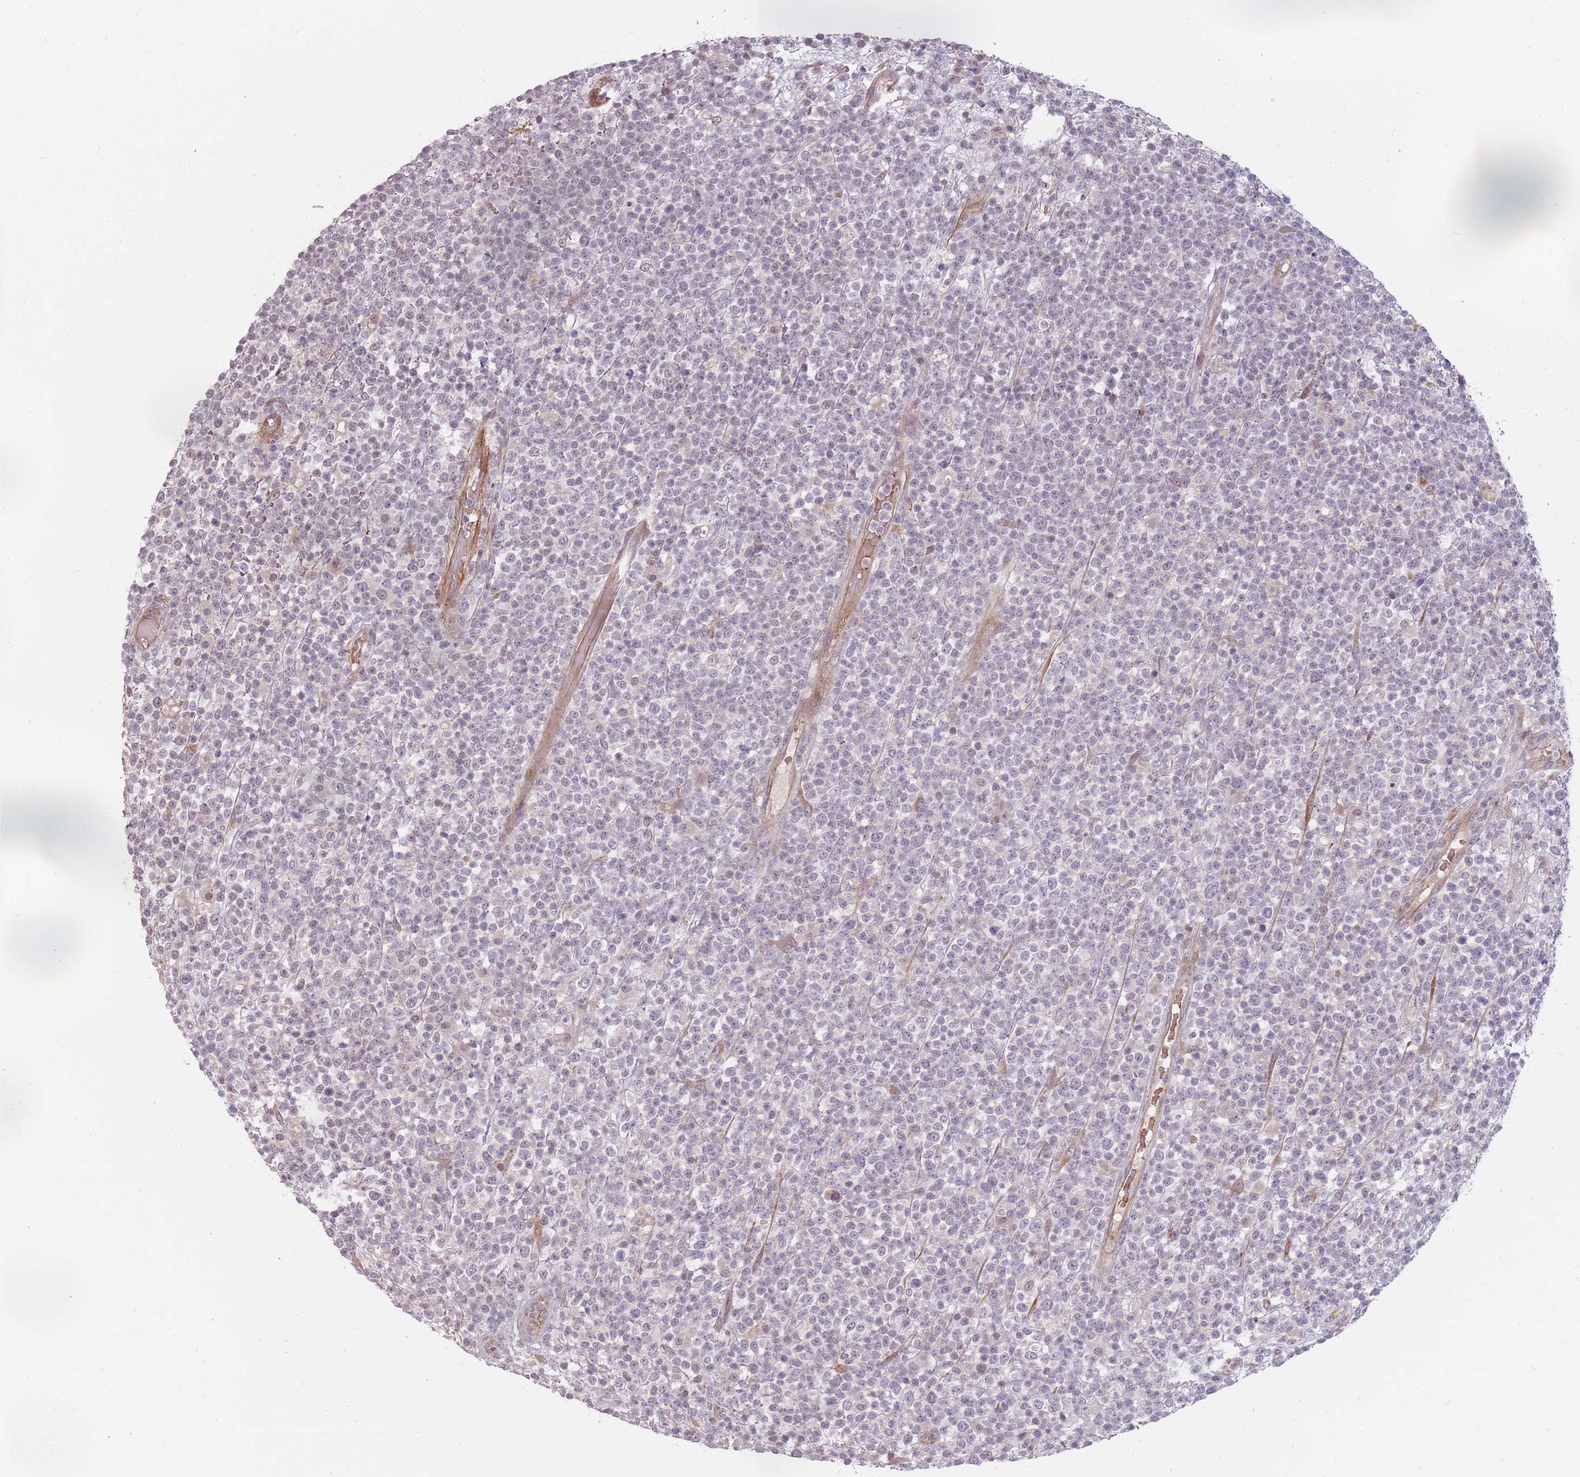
{"staining": {"intensity": "negative", "quantity": "none", "location": "none"}, "tissue": "lymphoma", "cell_type": "Tumor cells", "image_type": "cancer", "snomed": [{"axis": "morphology", "description": "Malignant lymphoma, non-Hodgkin's type, High grade"}, {"axis": "topography", "description": "Colon"}], "caption": "The image exhibits no significant positivity in tumor cells of lymphoma. (IHC, brightfield microscopy, high magnification).", "gene": "PPP1R14C", "patient": {"sex": "female", "age": 53}}